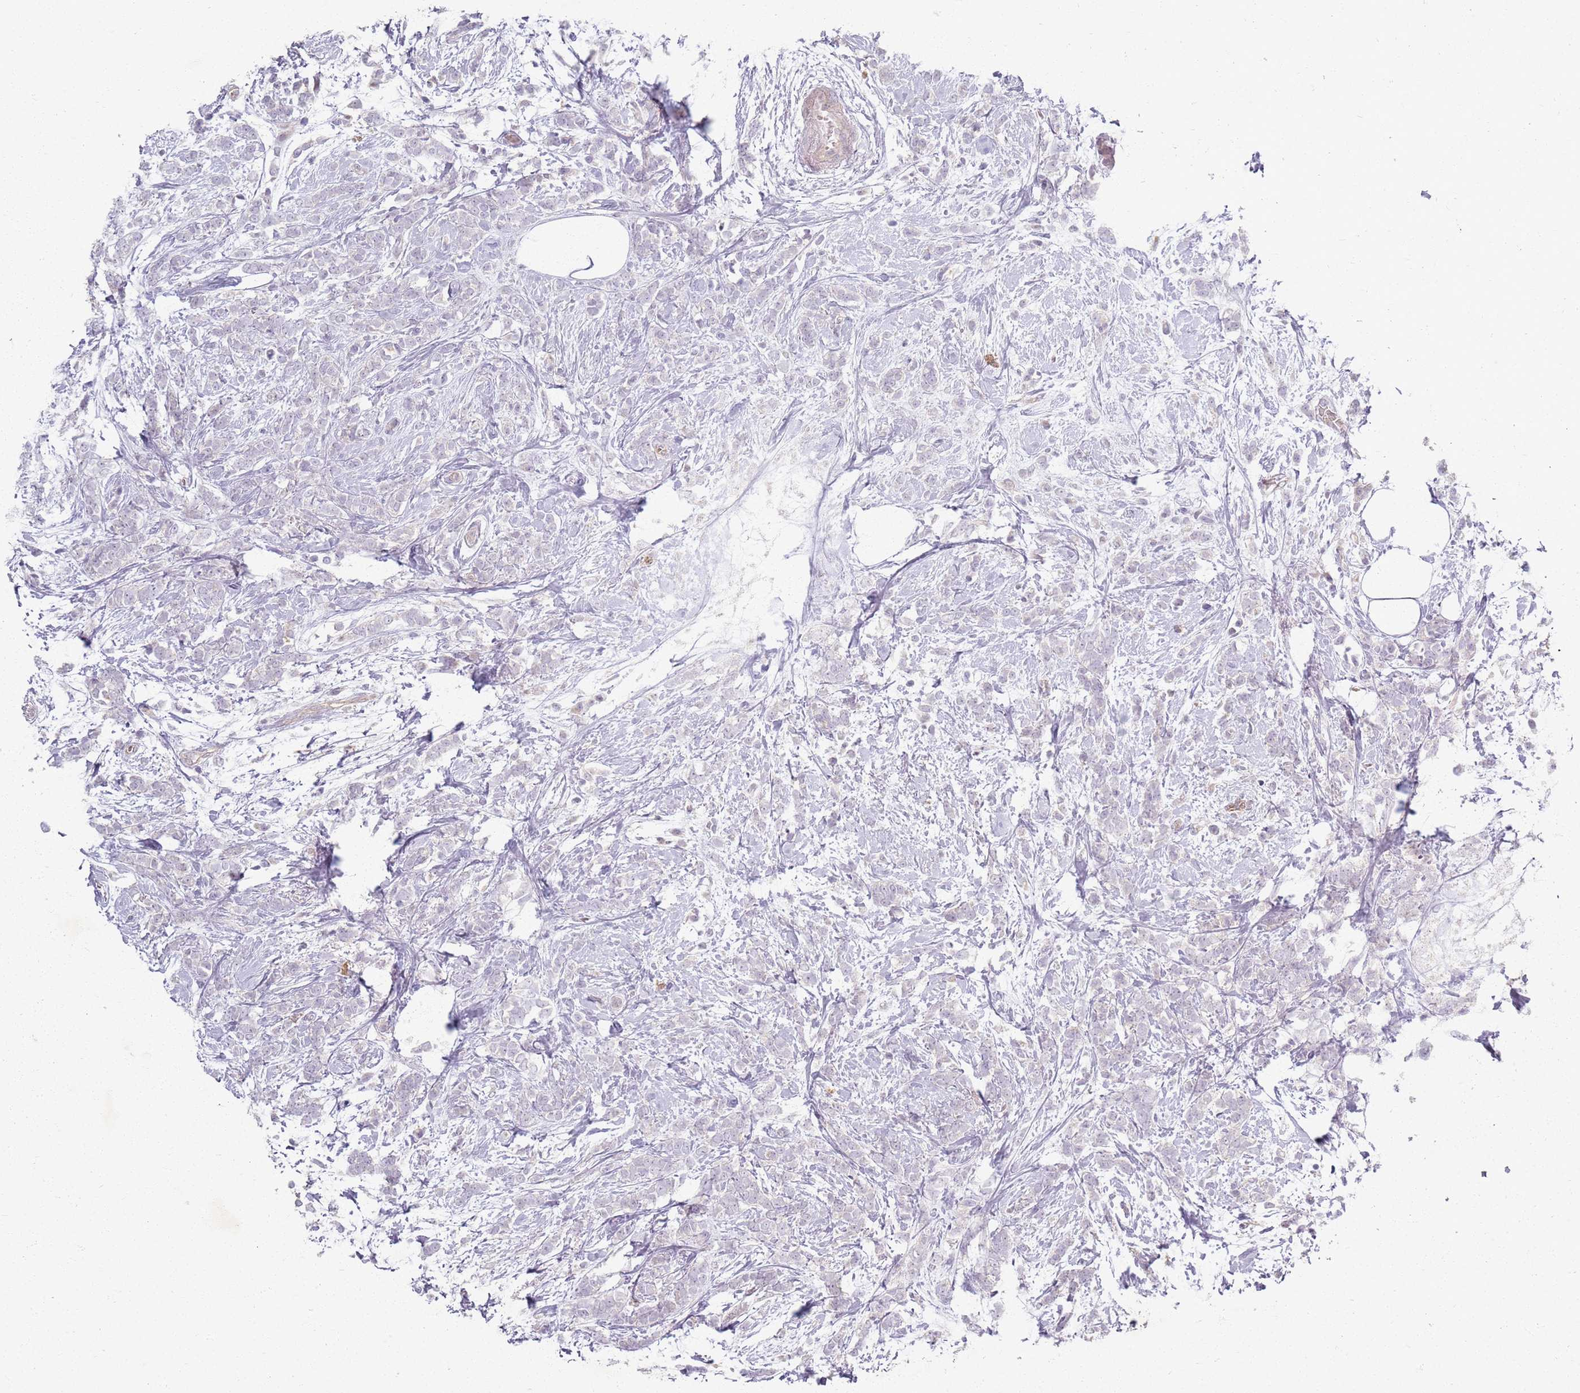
{"staining": {"intensity": "negative", "quantity": "none", "location": "none"}, "tissue": "breast cancer", "cell_type": "Tumor cells", "image_type": "cancer", "snomed": [{"axis": "morphology", "description": "Lobular carcinoma"}, {"axis": "topography", "description": "Breast"}], "caption": "Immunohistochemical staining of human breast cancer reveals no significant expression in tumor cells.", "gene": "ZDHHC2", "patient": {"sex": "female", "age": 58}}